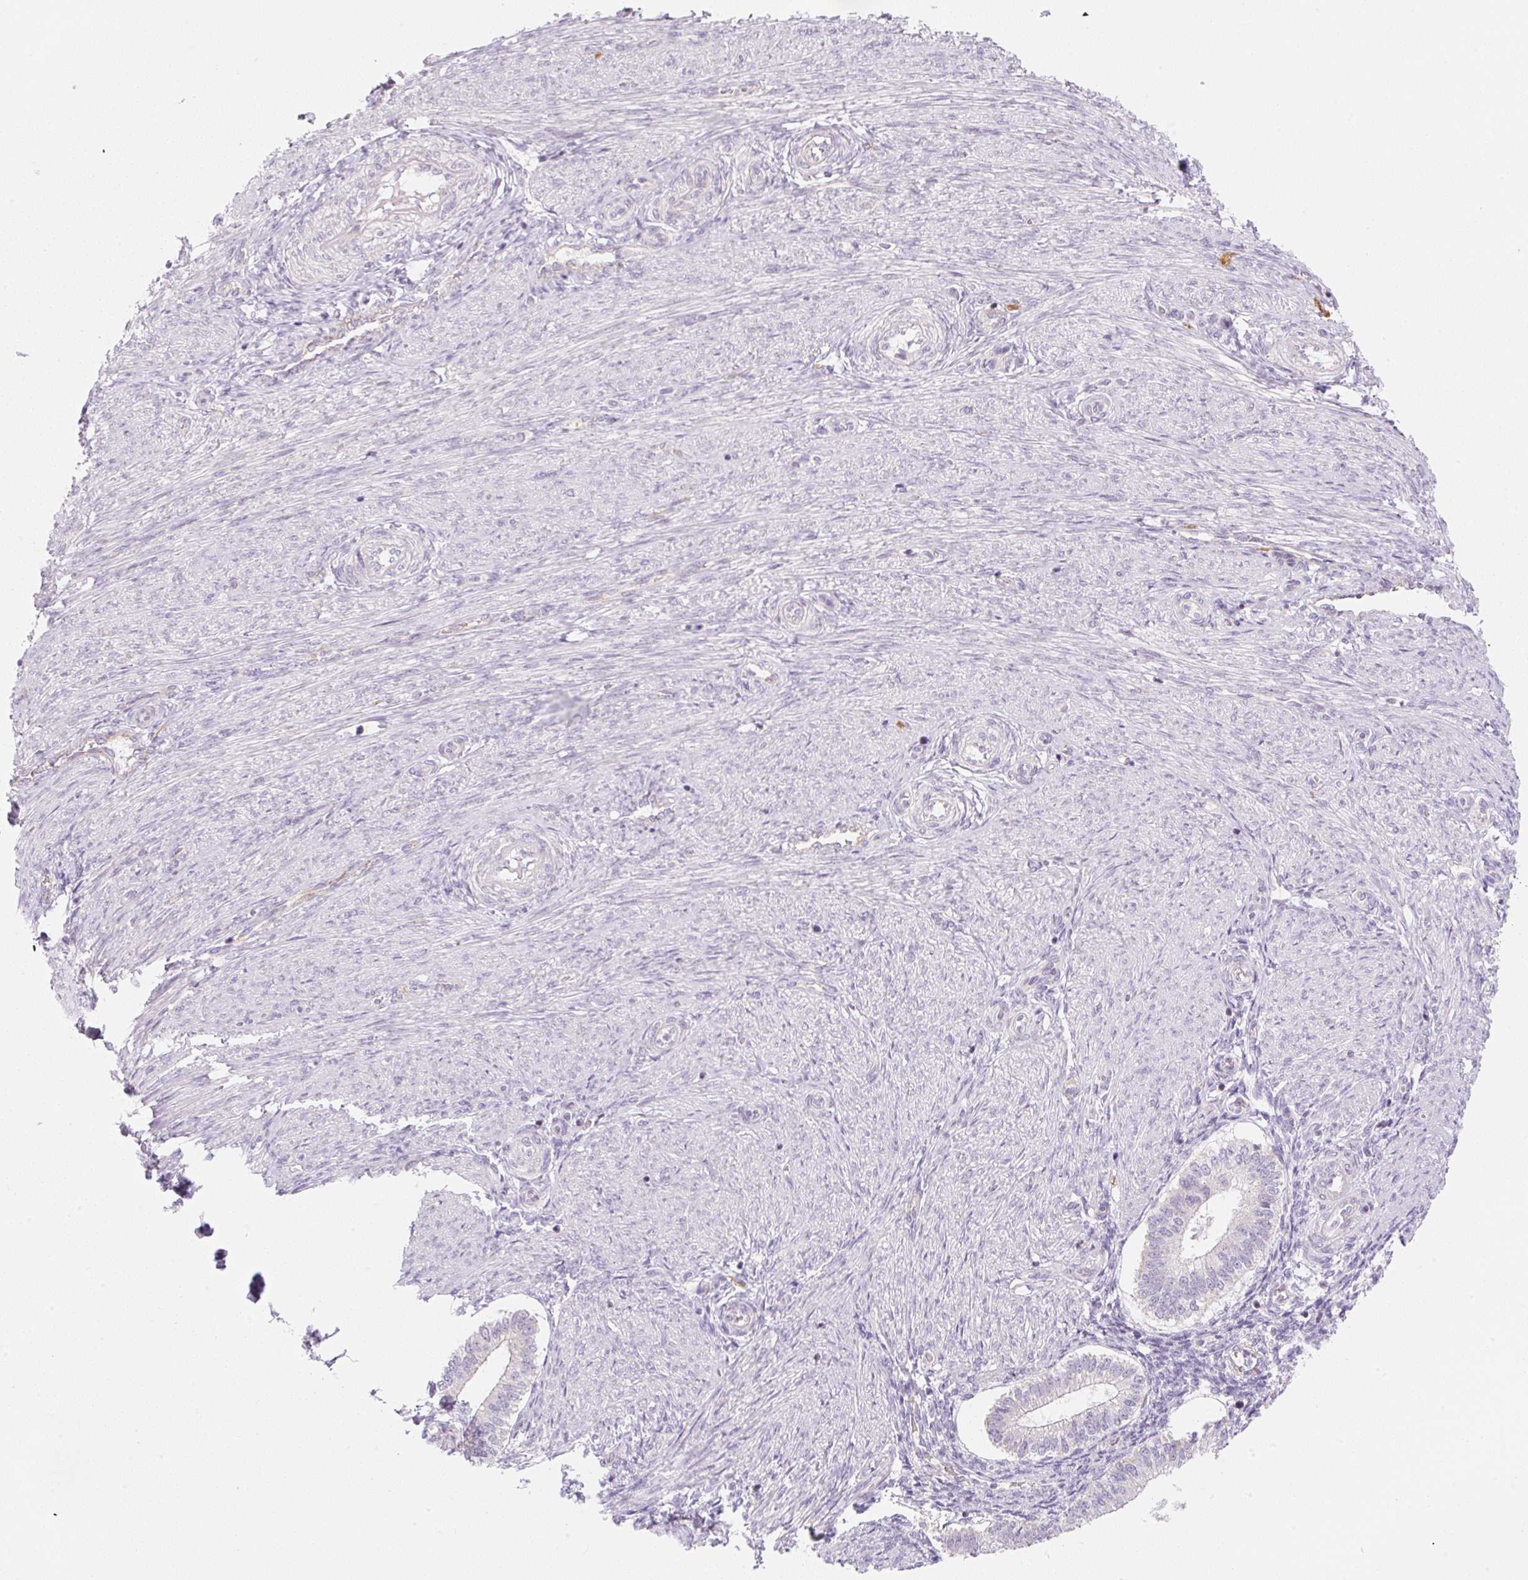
{"staining": {"intensity": "negative", "quantity": "none", "location": "none"}, "tissue": "endometrium", "cell_type": "Cells in endometrial stroma", "image_type": "normal", "snomed": [{"axis": "morphology", "description": "Normal tissue, NOS"}, {"axis": "topography", "description": "Endometrium"}], "caption": "Human endometrium stained for a protein using immunohistochemistry (IHC) shows no positivity in cells in endometrial stroma.", "gene": "CASKIN1", "patient": {"sex": "female", "age": 25}}